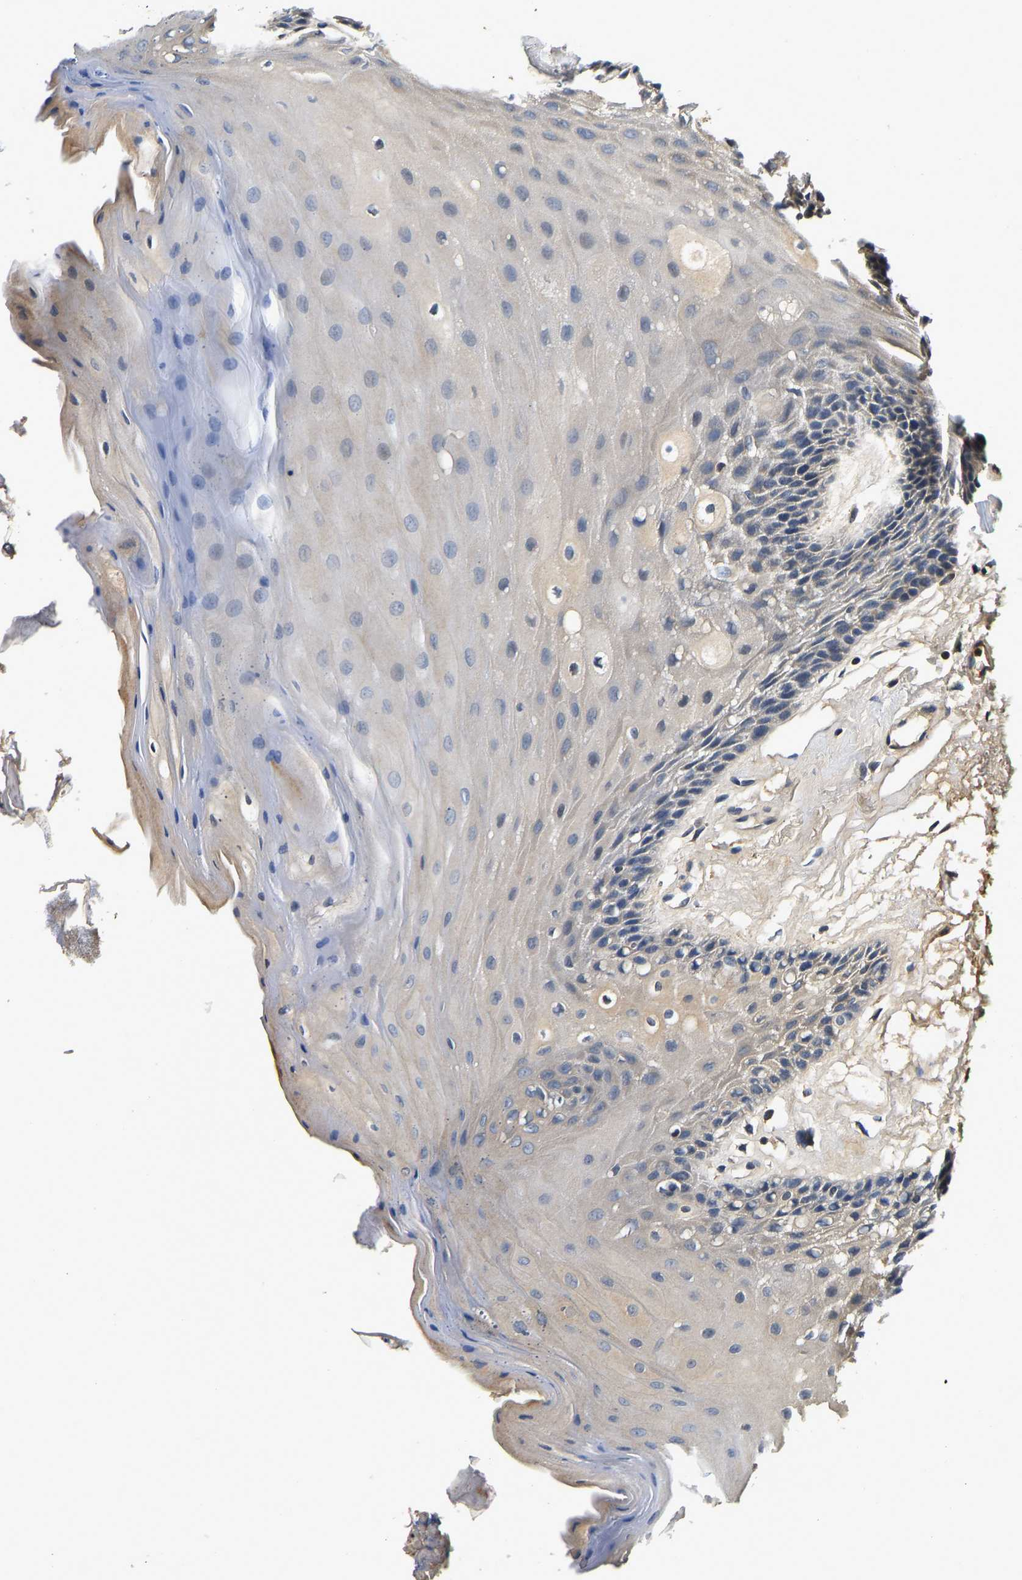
{"staining": {"intensity": "moderate", "quantity": "25%-75%", "location": "cytoplasmic/membranous"}, "tissue": "oral mucosa", "cell_type": "Squamous epithelial cells", "image_type": "normal", "snomed": [{"axis": "morphology", "description": "Normal tissue, NOS"}, {"axis": "morphology", "description": "Squamous cell carcinoma, NOS"}, {"axis": "topography", "description": "Oral tissue"}, {"axis": "topography", "description": "Head-Neck"}], "caption": "Squamous epithelial cells reveal medium levels of moderate cytoplasmic/membranous staining in about 25%-75% of cells in unremarkable human oral mucosa. The protein of interest is stained brown, and the nuclei are stained in blue (DAB (3,3'-diaminobenzidine) IHC with brightfield microscopy, high magnification).", "gene": "RESF1", "patient": {"sex": "male", "age": 71}}